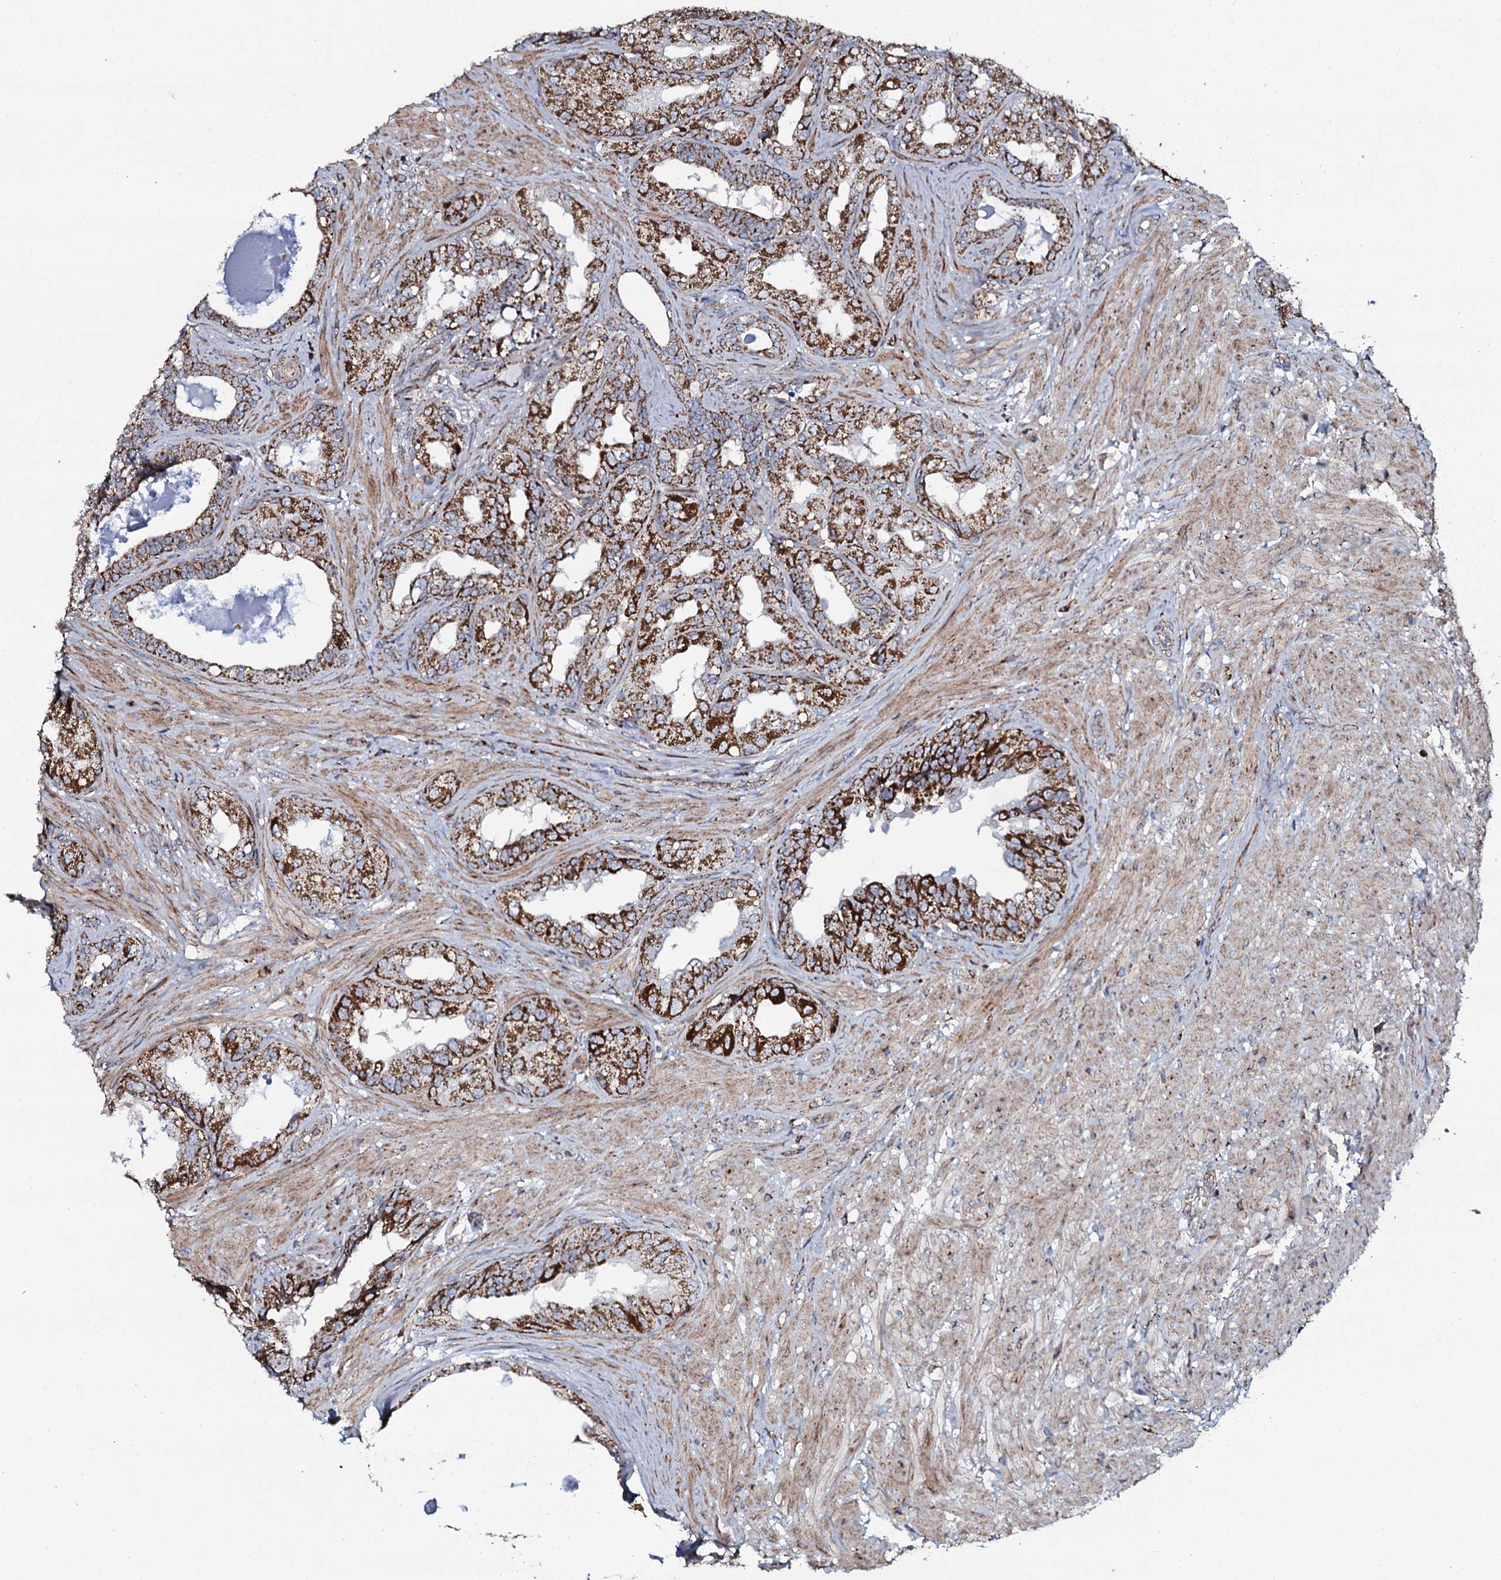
{"staining": {"intensity": "strong", "quantity": ">75%", "location": "cytoplasmic/membranous"}, "tissue": "seminal vesicle", "cell_type": "Glandular cells", "image_type": "normal", "snomed": [{"axis": "morphology", "description": "Normal tissue, NOS"}, {"axis": "topography", "description": "Seminal veicle"}, {"axis": "topography", "description": "Peripheral nerve tissue"}], "caption": "A micrograph of seminal vesicle stained for a protein displays strong cytoplasmic/membranous brown staining in glandular cells. (DAB (3,3'-diaminobenzidine) IHC, brown staining for protein, blue staining for nuclei).", "gene": "EVC2", "patient": {"sex": "male", "age": 63}}